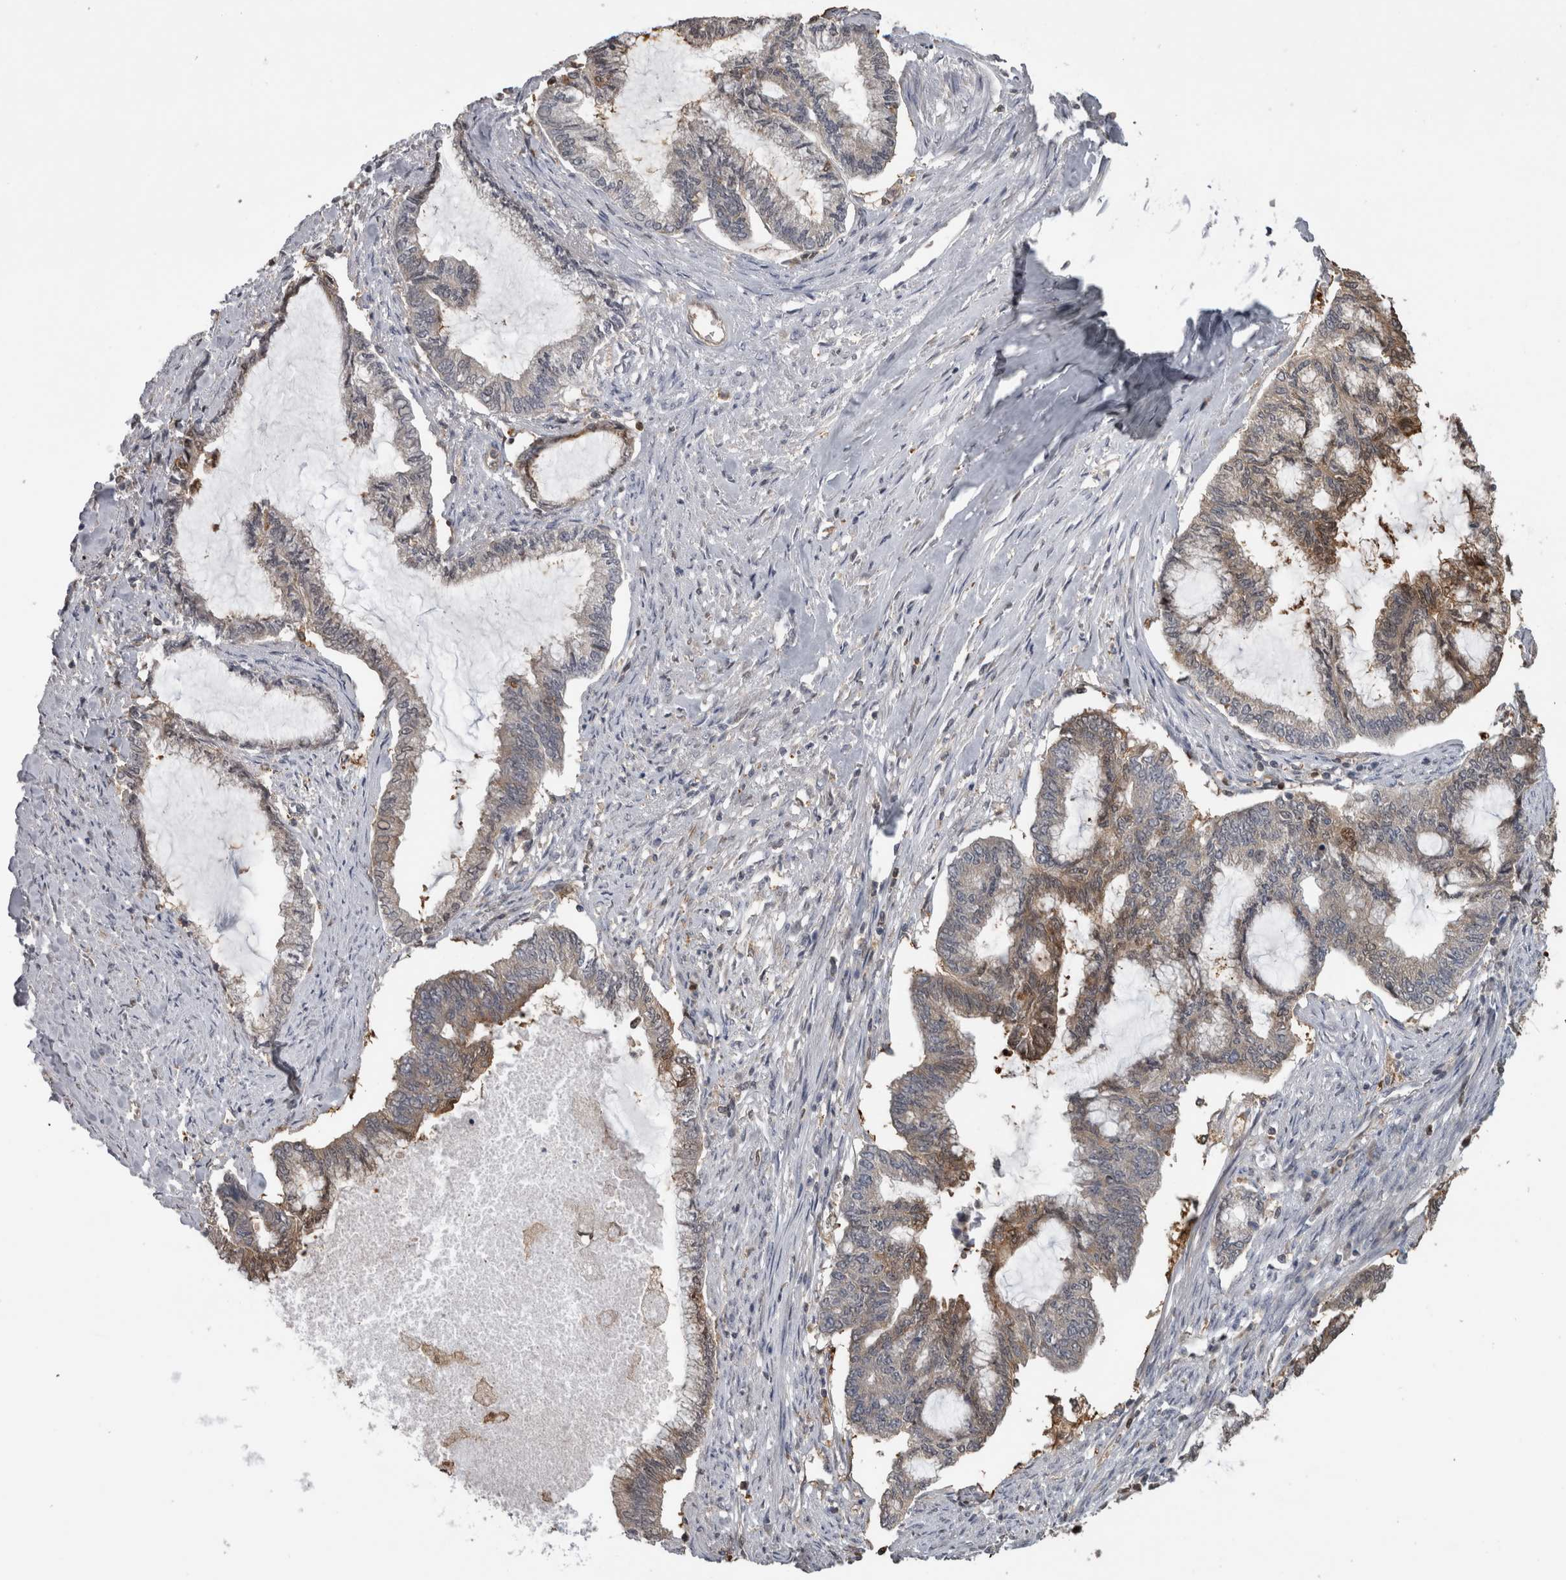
{"staining": {"intensity": "weak", "quantity": "25%-75%", "location": "cytoplasmic/membranous"}, "tissue": "endometrial cancer", "cell_type": "Tumor cells", "image_type": "cancer", "snomed": [{"axis": "morphology", "description": "Adenocarcinoma, NOS"}, {"axis": "topography", "description": "Endometrium"}], "caption": "Immunohistochemical staining of adenocarcinoma (endometrial) shows low levels of weak cytoplasmic/membranous expression in approximately 25%-75% of tumor cells.", "gene": "USH1G", "patient": {"sex": "female", "age": 86}}